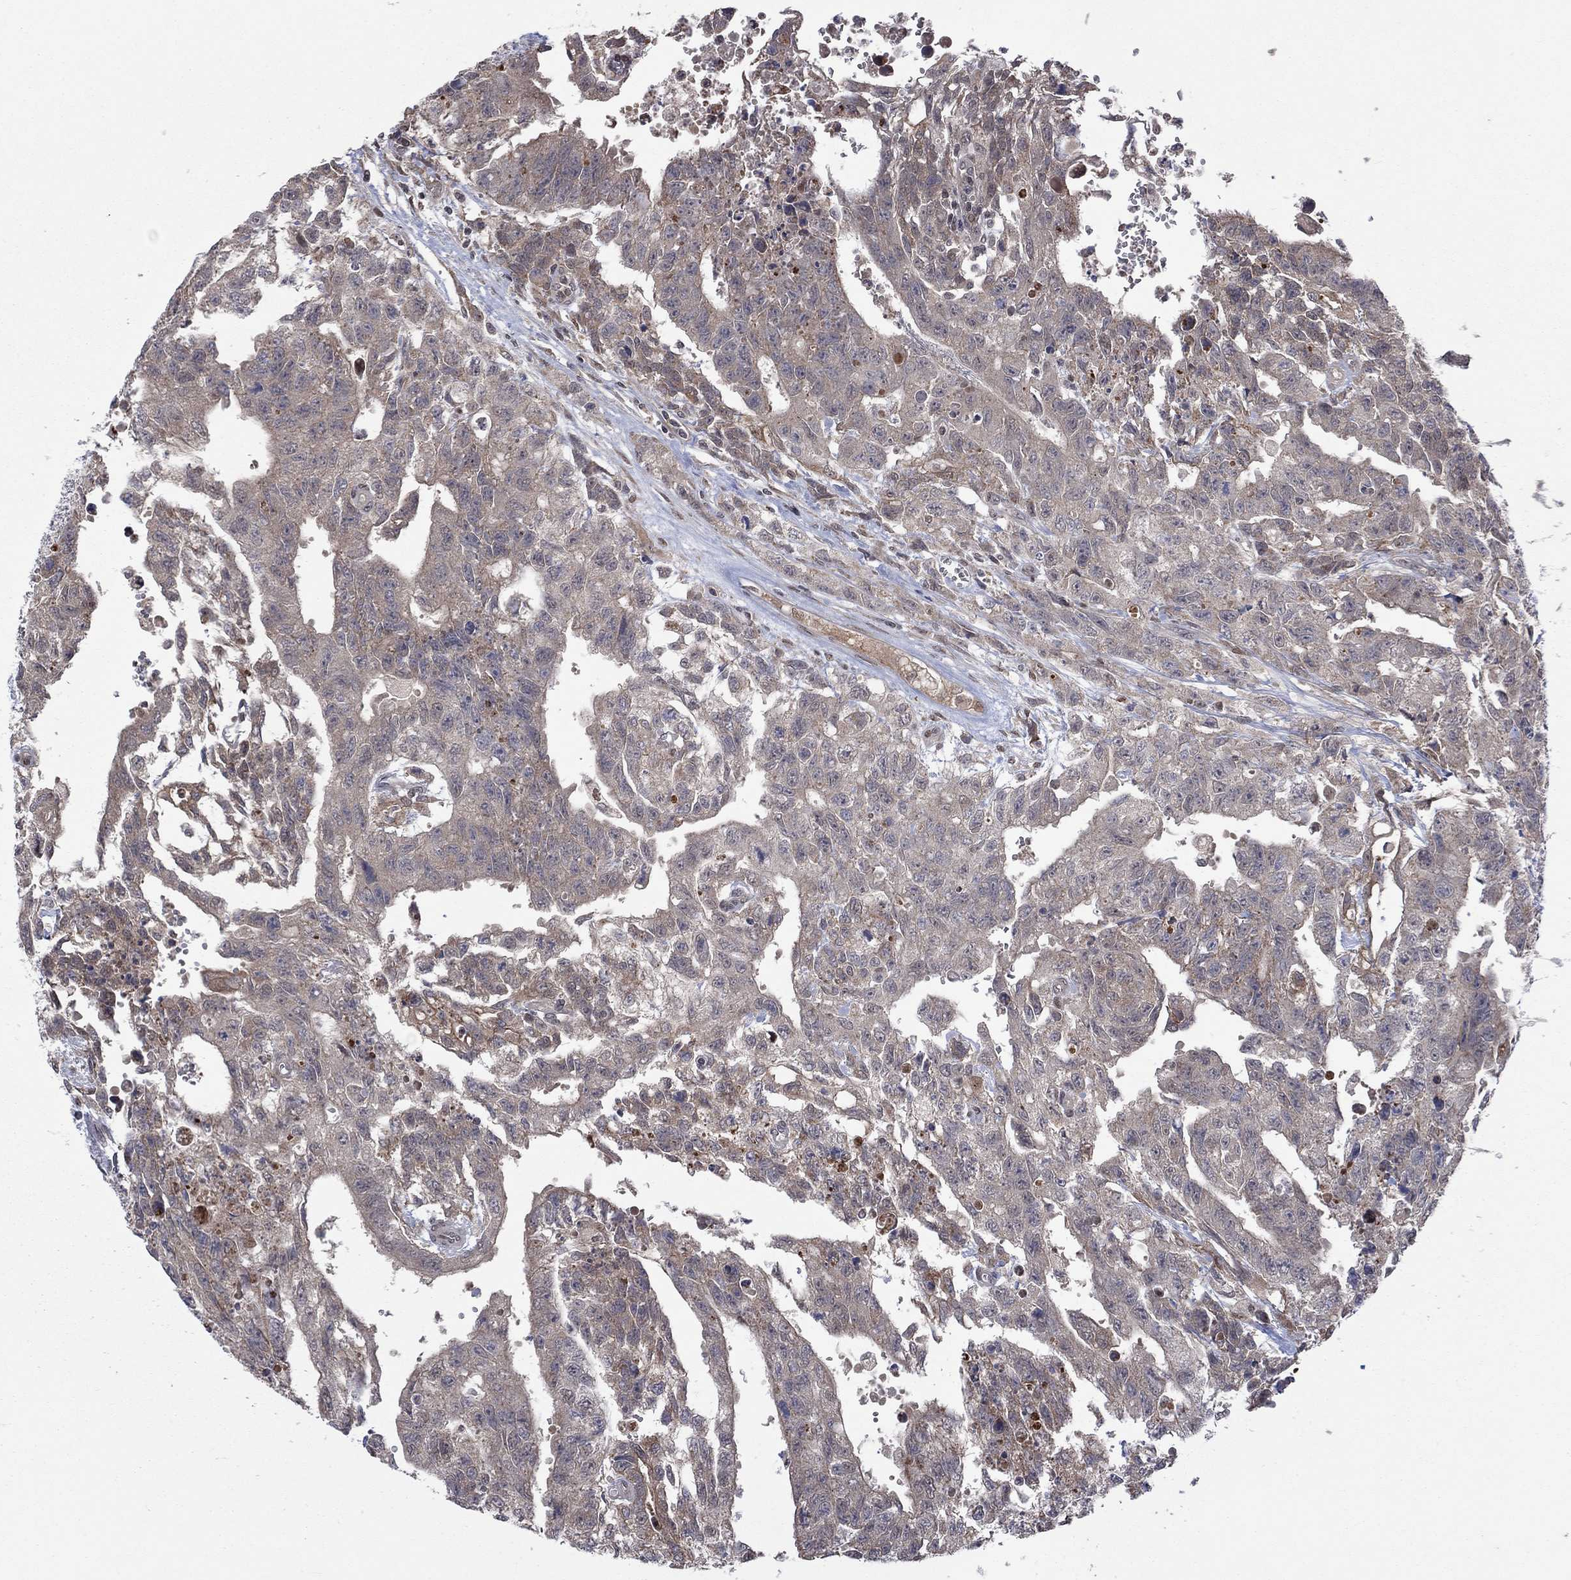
{"staining": {"intensity": "weak", "quantity": "<25%", "location": "cytoplasmic/membranous"}, "tissue": "testis cancer", "cell_type": "Tumor cells", "image_type": "cancer", "snomed": [{"axis": "morphology", "description": "Carcinoma, Embryonal, NOS"}, {"axis": "topography", "description": "Testis"}], "caption": "Immunohistochemistry (IHC) of testis embryonal carcinoma exhibits no positivity in tumor cells.", "gene": "IAH1", "patient": {"sex": "male", "age": 24}}